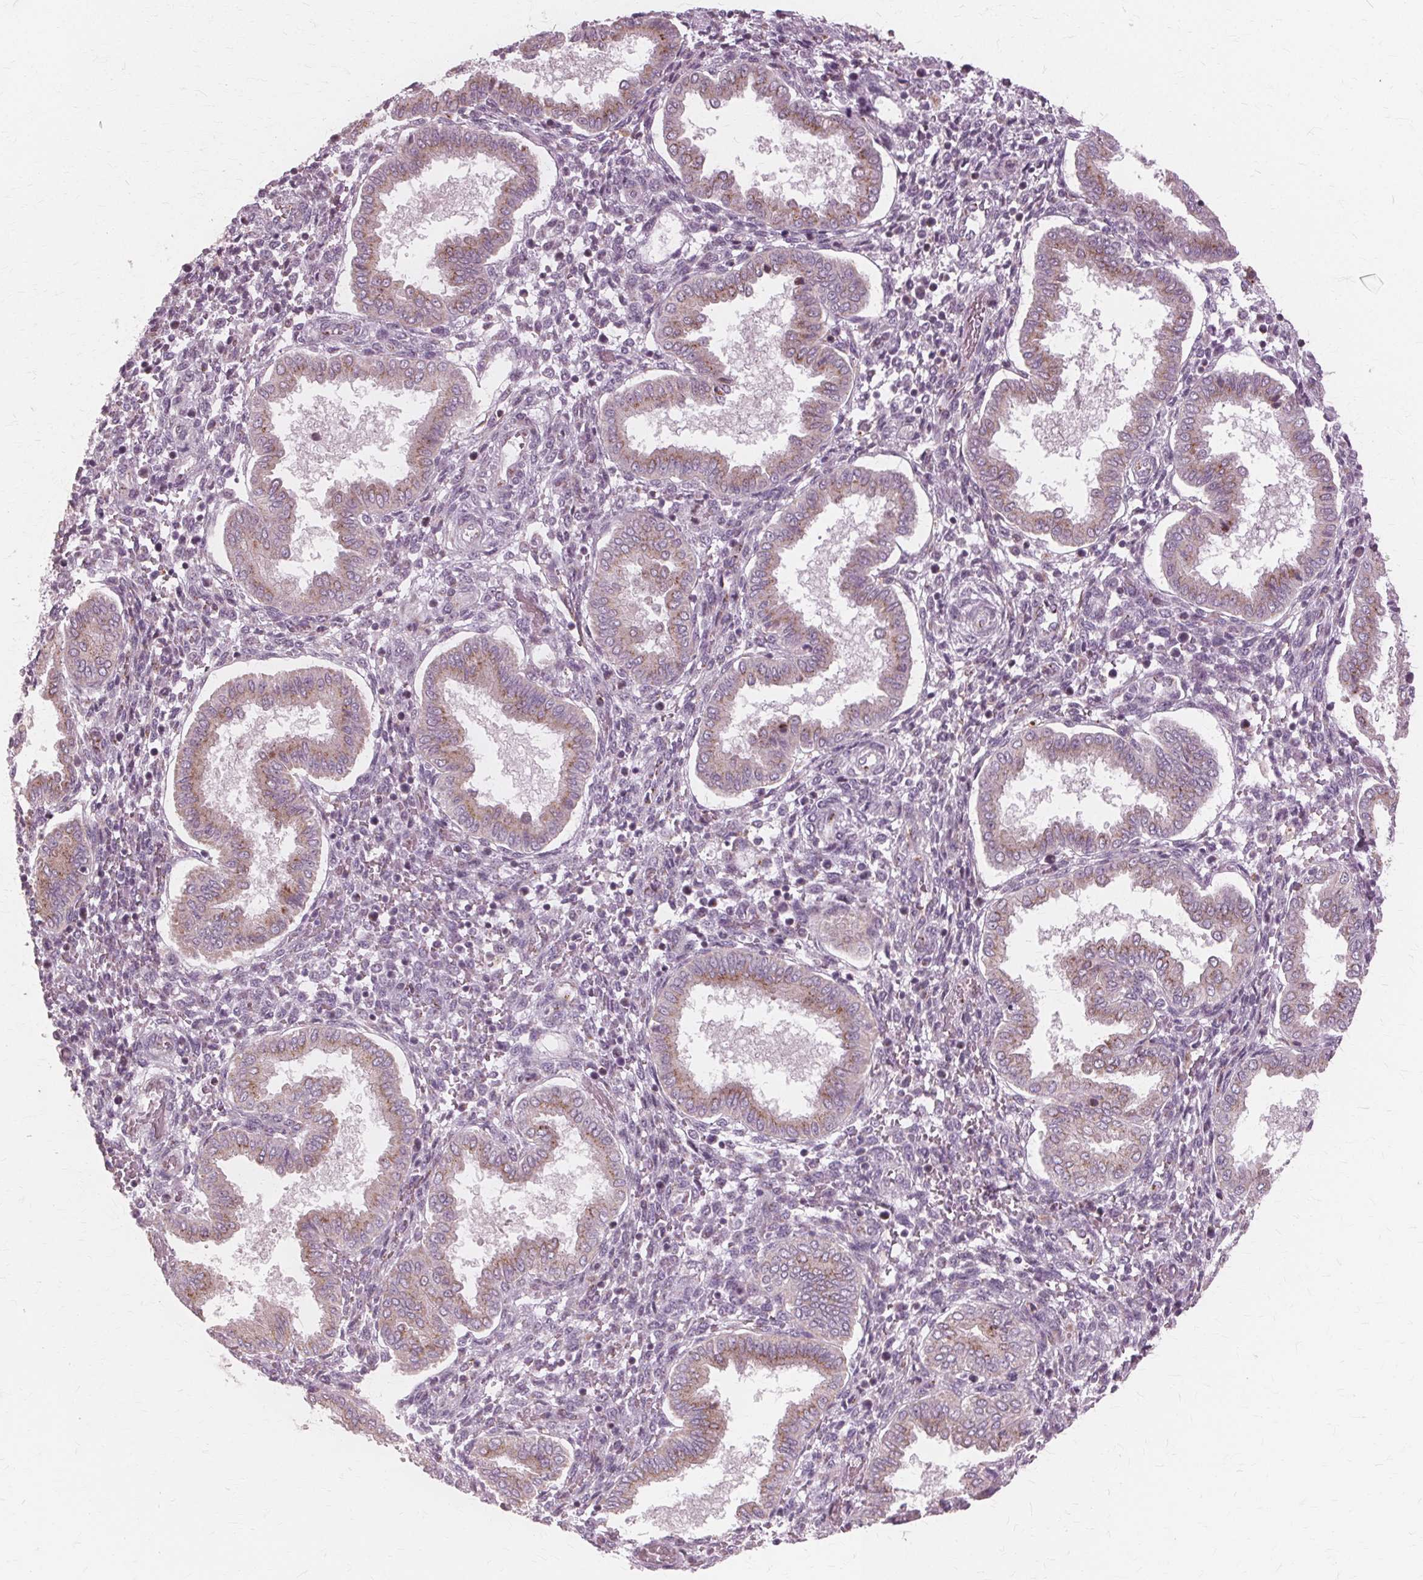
{"staining": {"intensity": "negative", "quantity": "none", "location": "none"}, "tissue": "endometrium", "cell_type": "Cells in endometrial stroma", "image_type": "normal", "snomed": [{"axis": "morphology", "description": "Normal tissue, NOS"}, {"axis": "topography", "description": "Endometrium"}], "caption": "The photomicrograph reveals no significant positivity in cells in endometrial stroma of endometrium.", "gene": "DNASE2", "patient": {"sex": "female", "age": 24}}